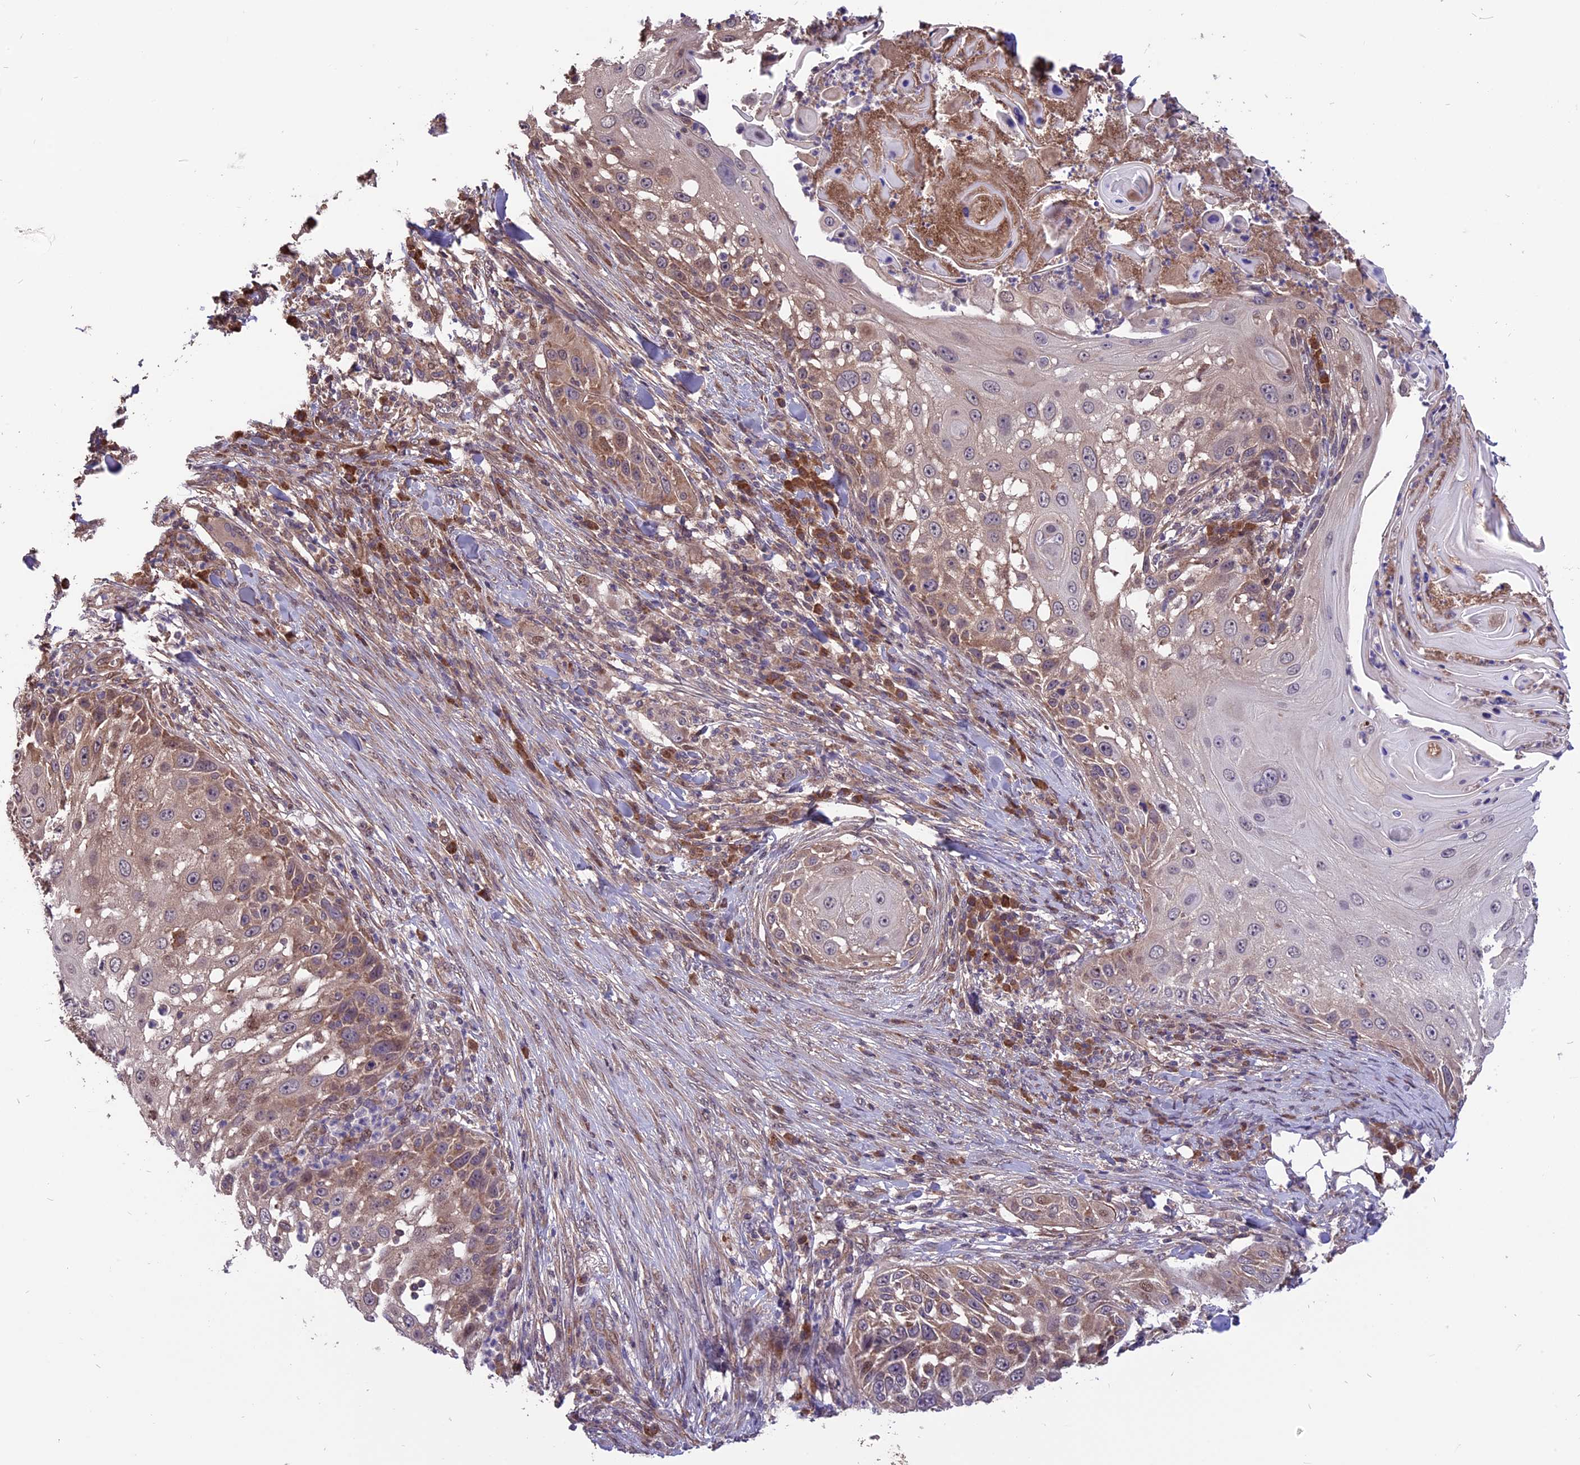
{"staining": {"intensity": "weak", "quantity": ">75%", "location": "cytoplasmic/membranous"}, "tissue": "skin cancer", "cell_type": "Tumor cells", "image_type": "cancer", "snomed": [{"axis": "morphology", "description": "Squamous cell carcinoma, NOS"}, {"axis": "topography", "description": "Skin"}], "caption": "A histopathology image showing weak cytoplasmic/membranous positivity in about >75% of tumor cells in skin squamous cell carcinoma, as visualized by brown immunohistochemical staining.", "gene": "ZNF598", "patient": {"sex": "female", "age": 44}}